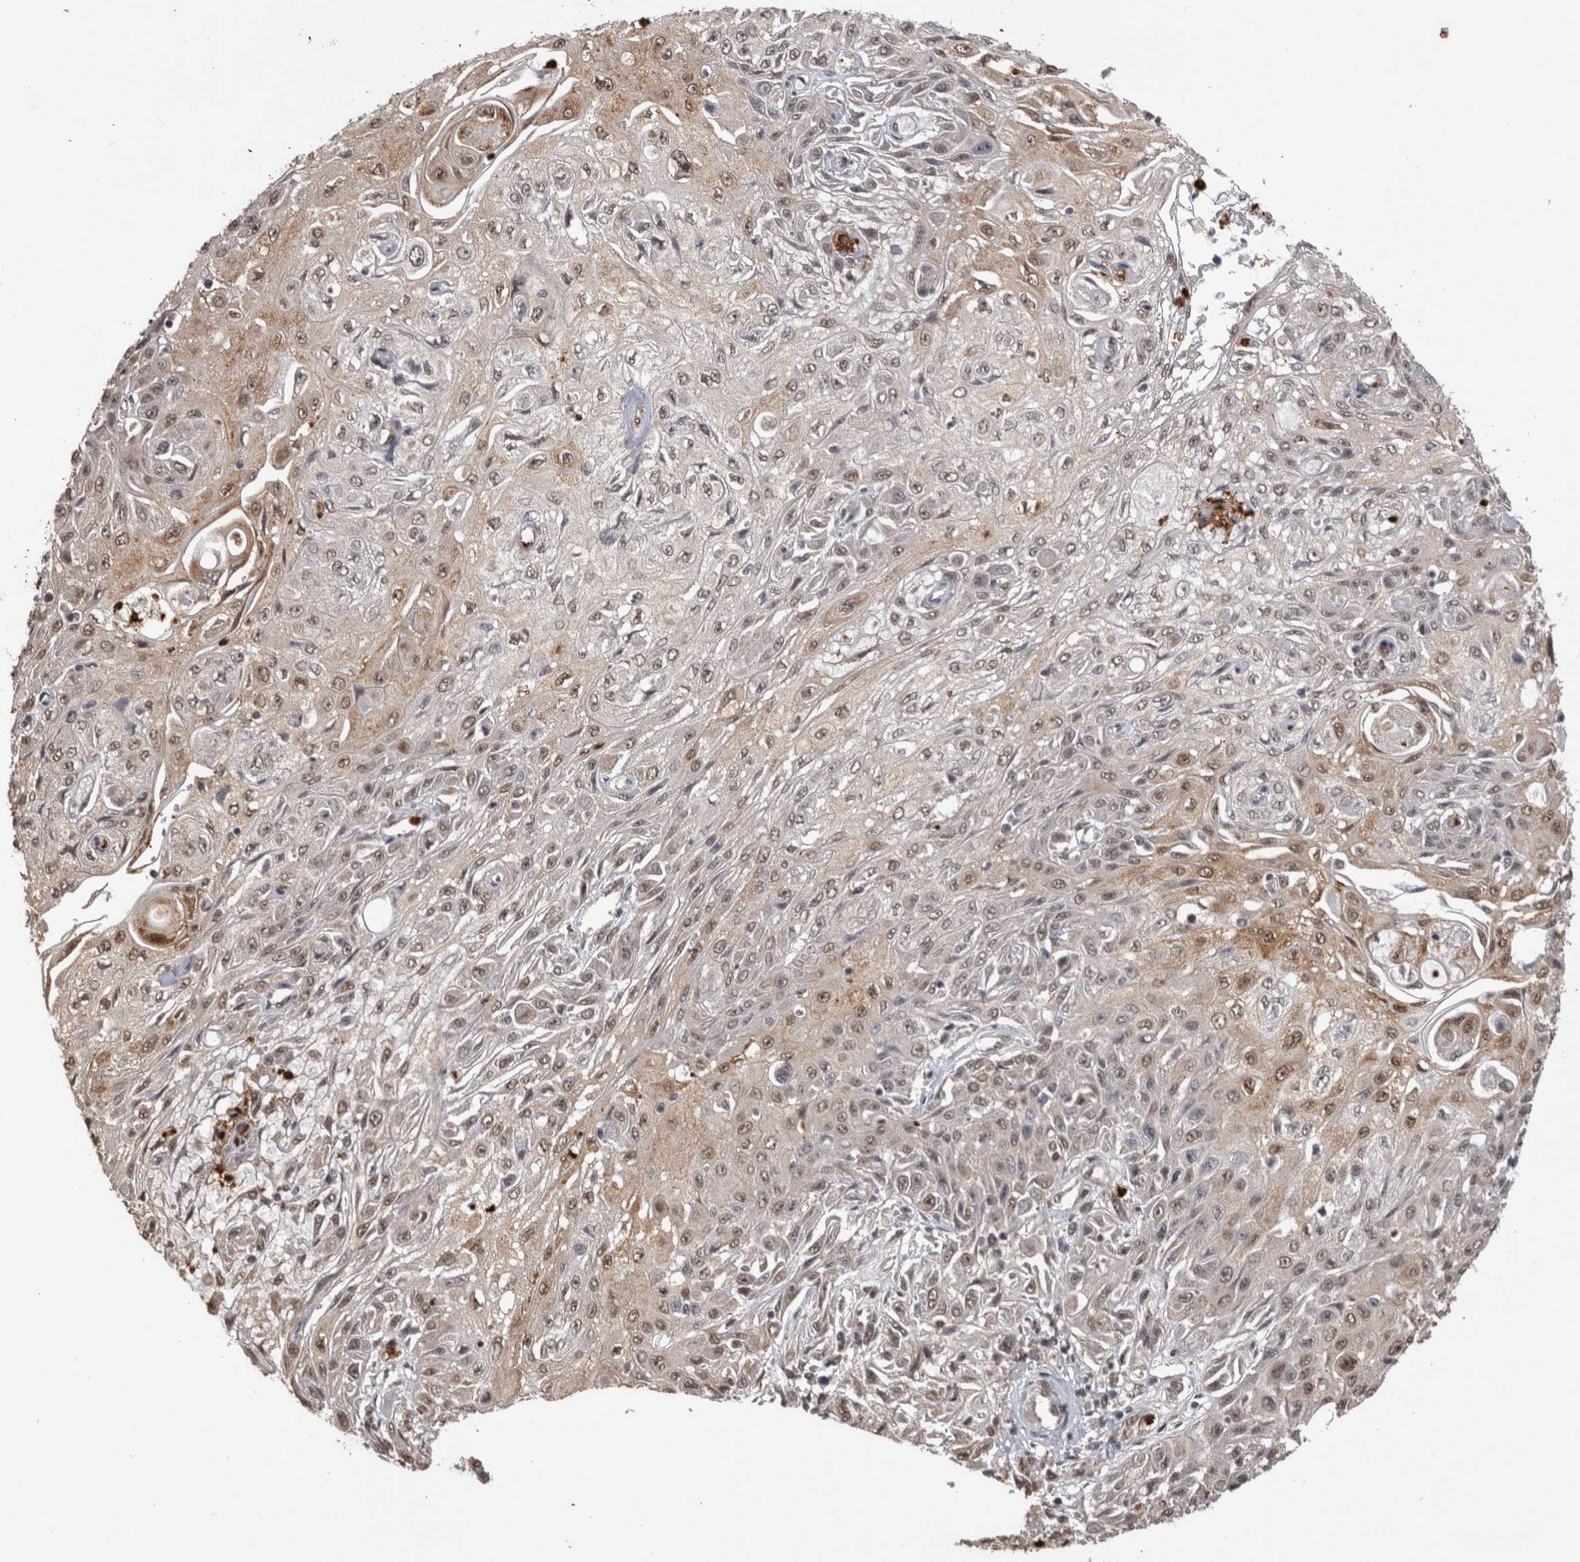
{"staining": {"intensity": "weak", "quantity": ">75%", "location": "cytoplasmic/membranous,nuclear"}, "tissue": "skin cancer", "cell_type": "Tumor cells", "image_type": "cancer", "snomed": [{"axis": "morphology", "description": "Squamous cell carcinoma, NOS"}, {"axis": "morphology", "description": "Squamous cell carcinoma, metastatic, NOS"}, {"axis": "topography", "description": "Skin"}, {"axis": "topography", "description": "Lymph node"}], "caption": "This micrograph displays skin cancer (metastatic squamous cell carcinoma) stained with immunohistochemistry to label a protein in brown. The cytoplasmic/membranous and nuclear of tumor cells show weak positivity for the protein. Nuclei are counter-stained blue.", "gene": "PAK4", "patient": {"sex": "male", "age": 75}}